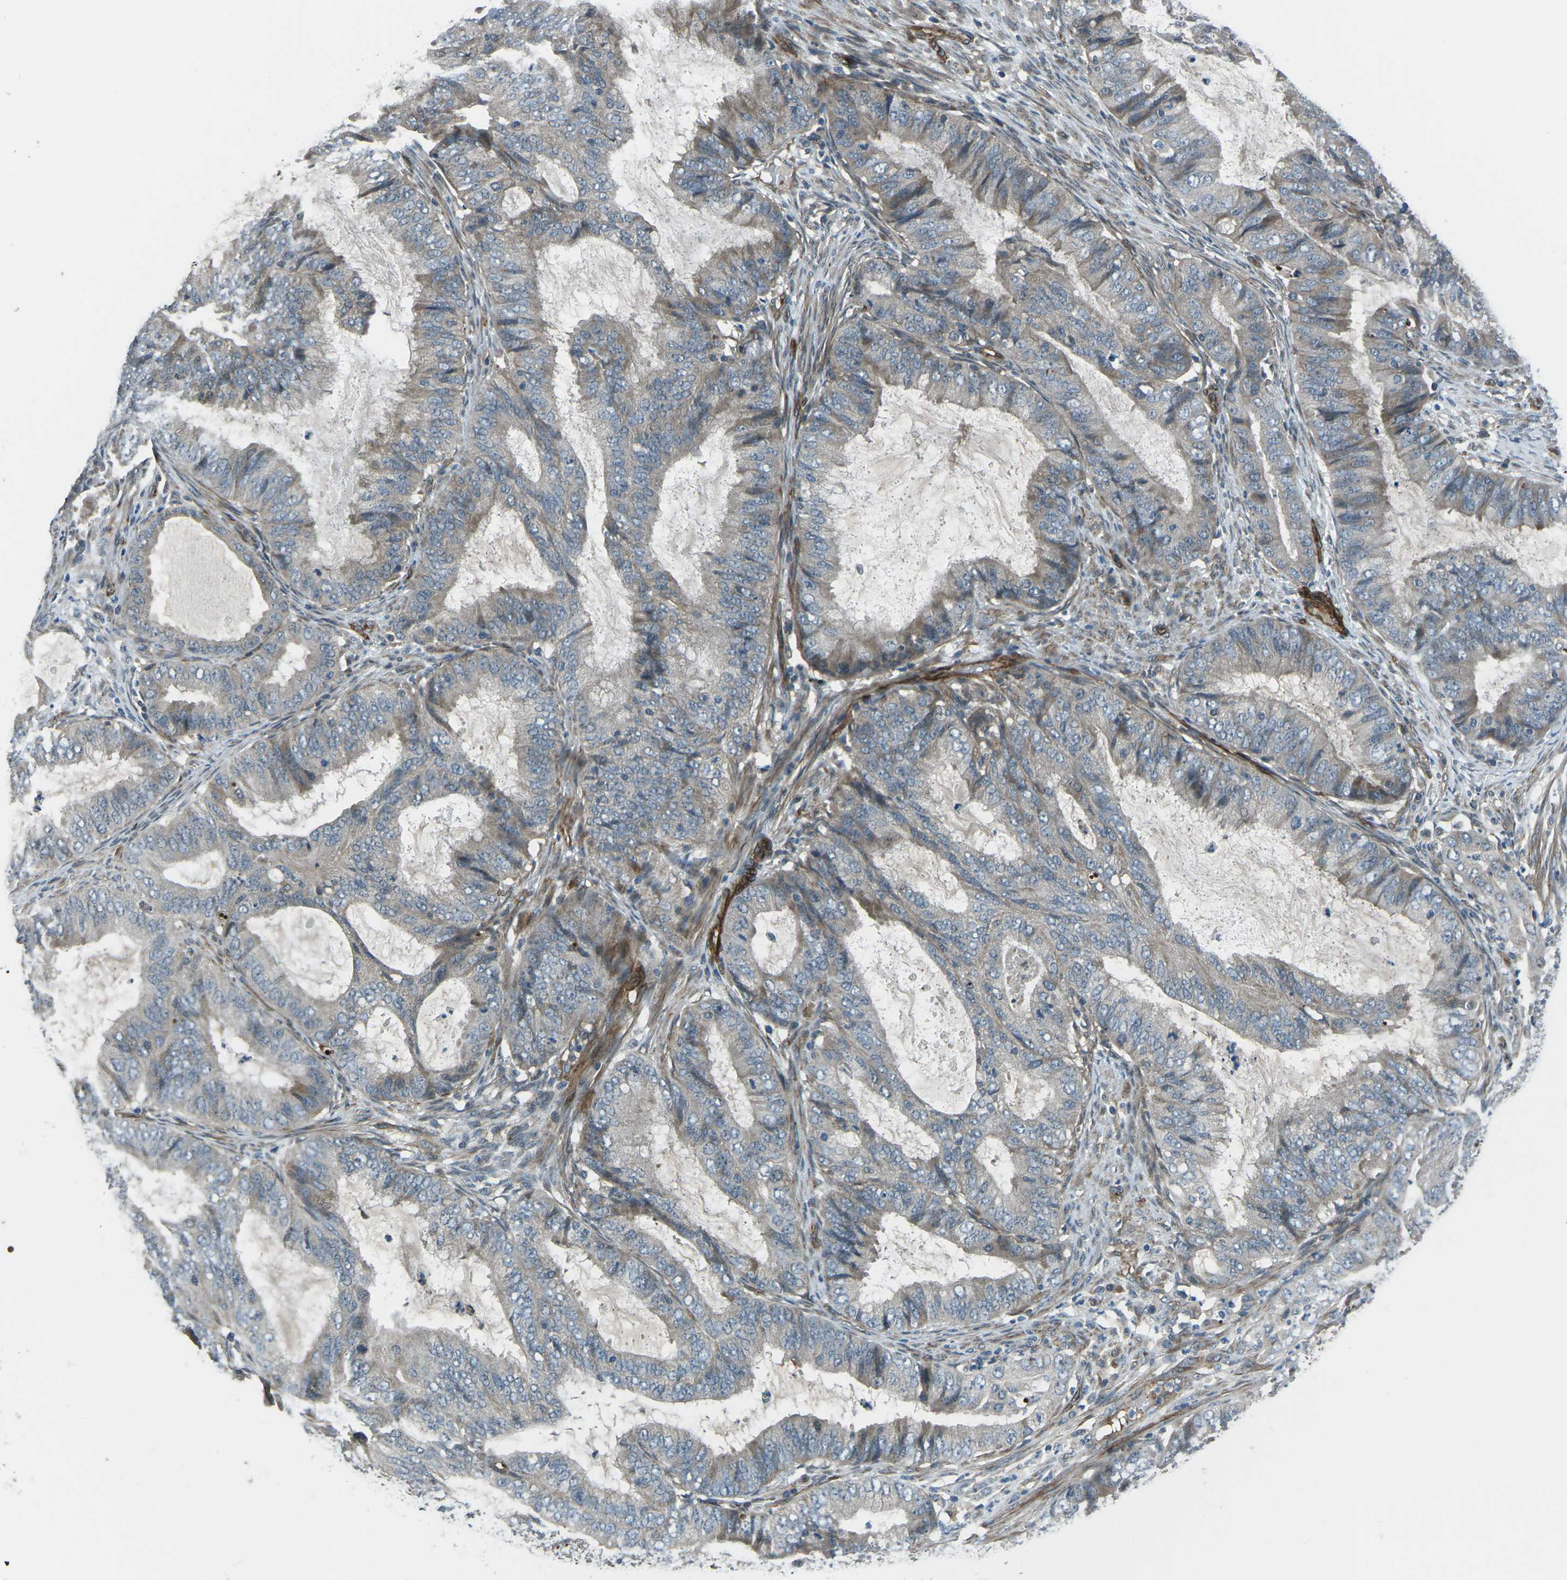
{"staining": {"intensity": "weak", "quantity": "25%-75%", "location": "cytoplasmic/membranous"}, "tissue": "endometrial cancer", "cell_type": "Tumor cells", "image_type": "cancer", "snomed": [{"axis": "morphology", "description": "Adenocarcinoma, NOS"}, {"axis": "topography", "description": "Endometrium"}], "caption": "Immunohistochemical staining of endometrial cancer shows low levels of weak cytoplasmic/membranous protein expression in approximately 25%-75% of tumor cells.", "gene": "AFAP1", "patient": {"sex": "female", "age": 70}}